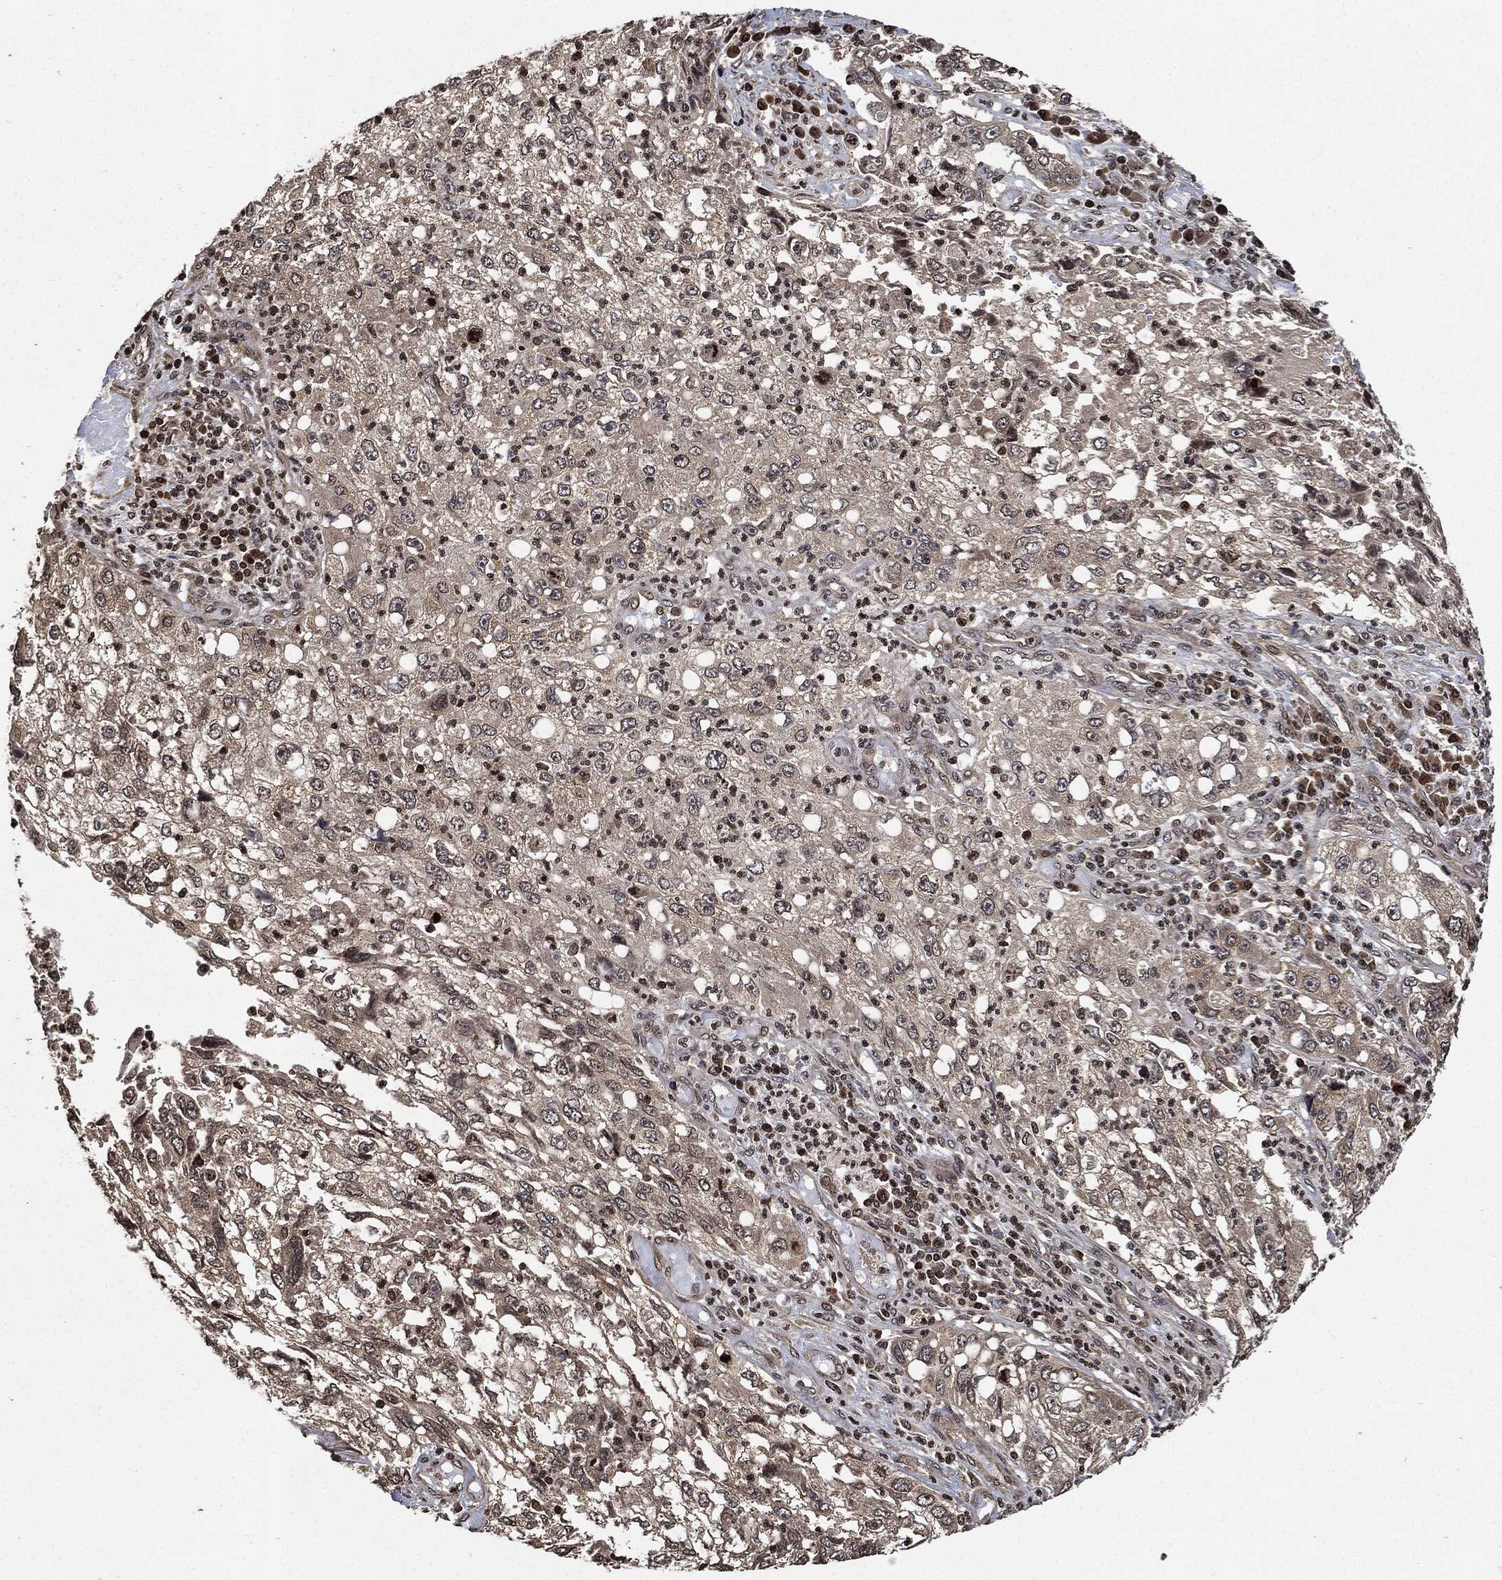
{"staining": {"intensity": "negative", "quantity": "none", "location": "none"}, "tissue": "cervical cancer", "cell_type": "Tumor cells", "image_type": "cancer", "snomed": [{"axis": "morphology", "description": "Squamous cell carcinoma, NOS"}, {"axis": "topography", "description": "Cervix"}], "caption": "Immunohistochemistry (IHC) of cervical cancer (squamous cell carcinoma) displays no expression in tumor cells.", "gene": "PDK1", "patient": {"sex": "female", "age": 36}}